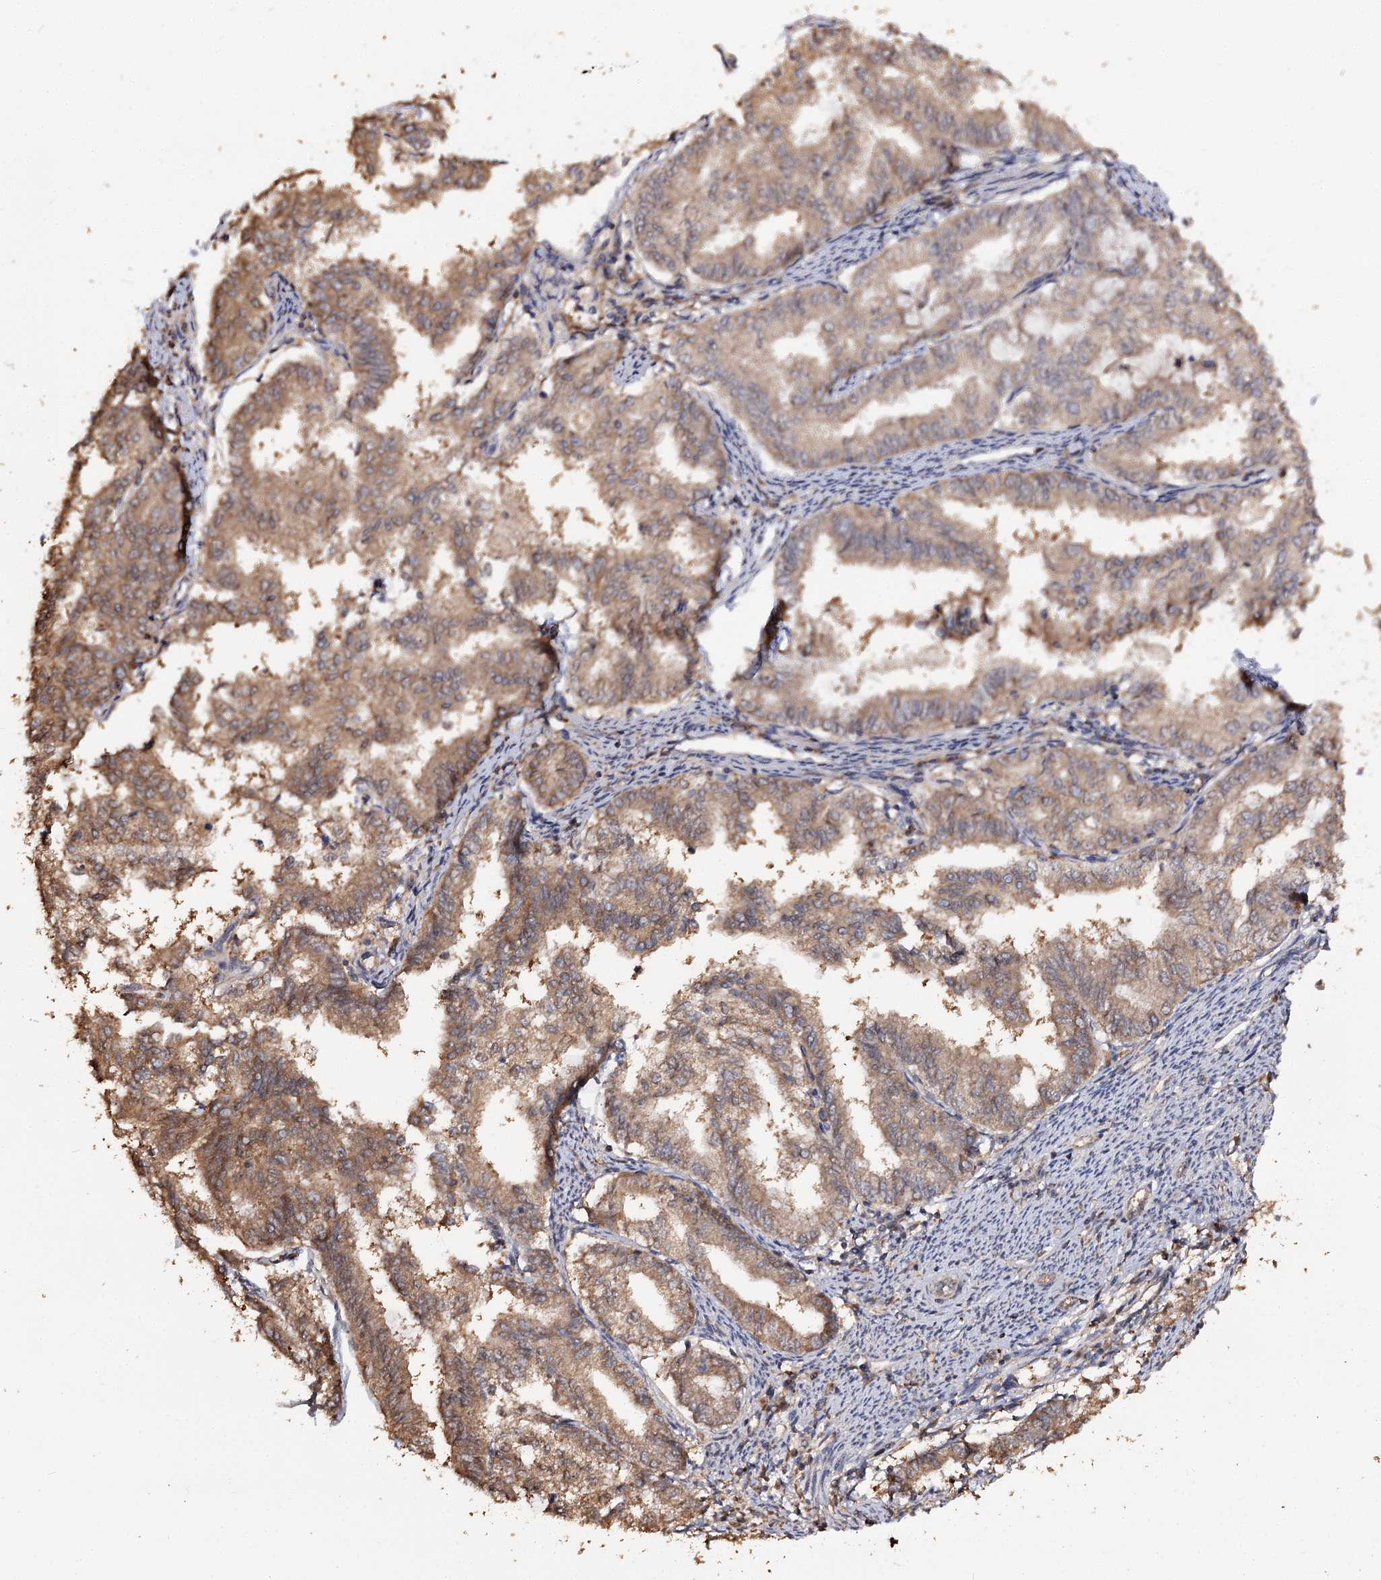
{"staining": {"intensity": "moderate", "quantity": ">75%", "location": "cytoplasmic/membranous"}, "tissue": "endometrial cancer", "cell_type": "Tumor cells", "image_type": "cancer", "snomed": [{"axis": "morphology", "description": "Adenocarcinoma, NOS"}, {"axis": "topography", "description": "Endometrium"}], "caption": "Adenocarcinoma (endometrial) was stained to show a protein in brown. There is medium levels of moderate cytoplasmic/membranous positivity in about >75% of tumor cells. (DAB IHC with brightfield microscopy, high magnification).", "gene": "ARL13A", "patient": {"sex": "female", "age": 79}}